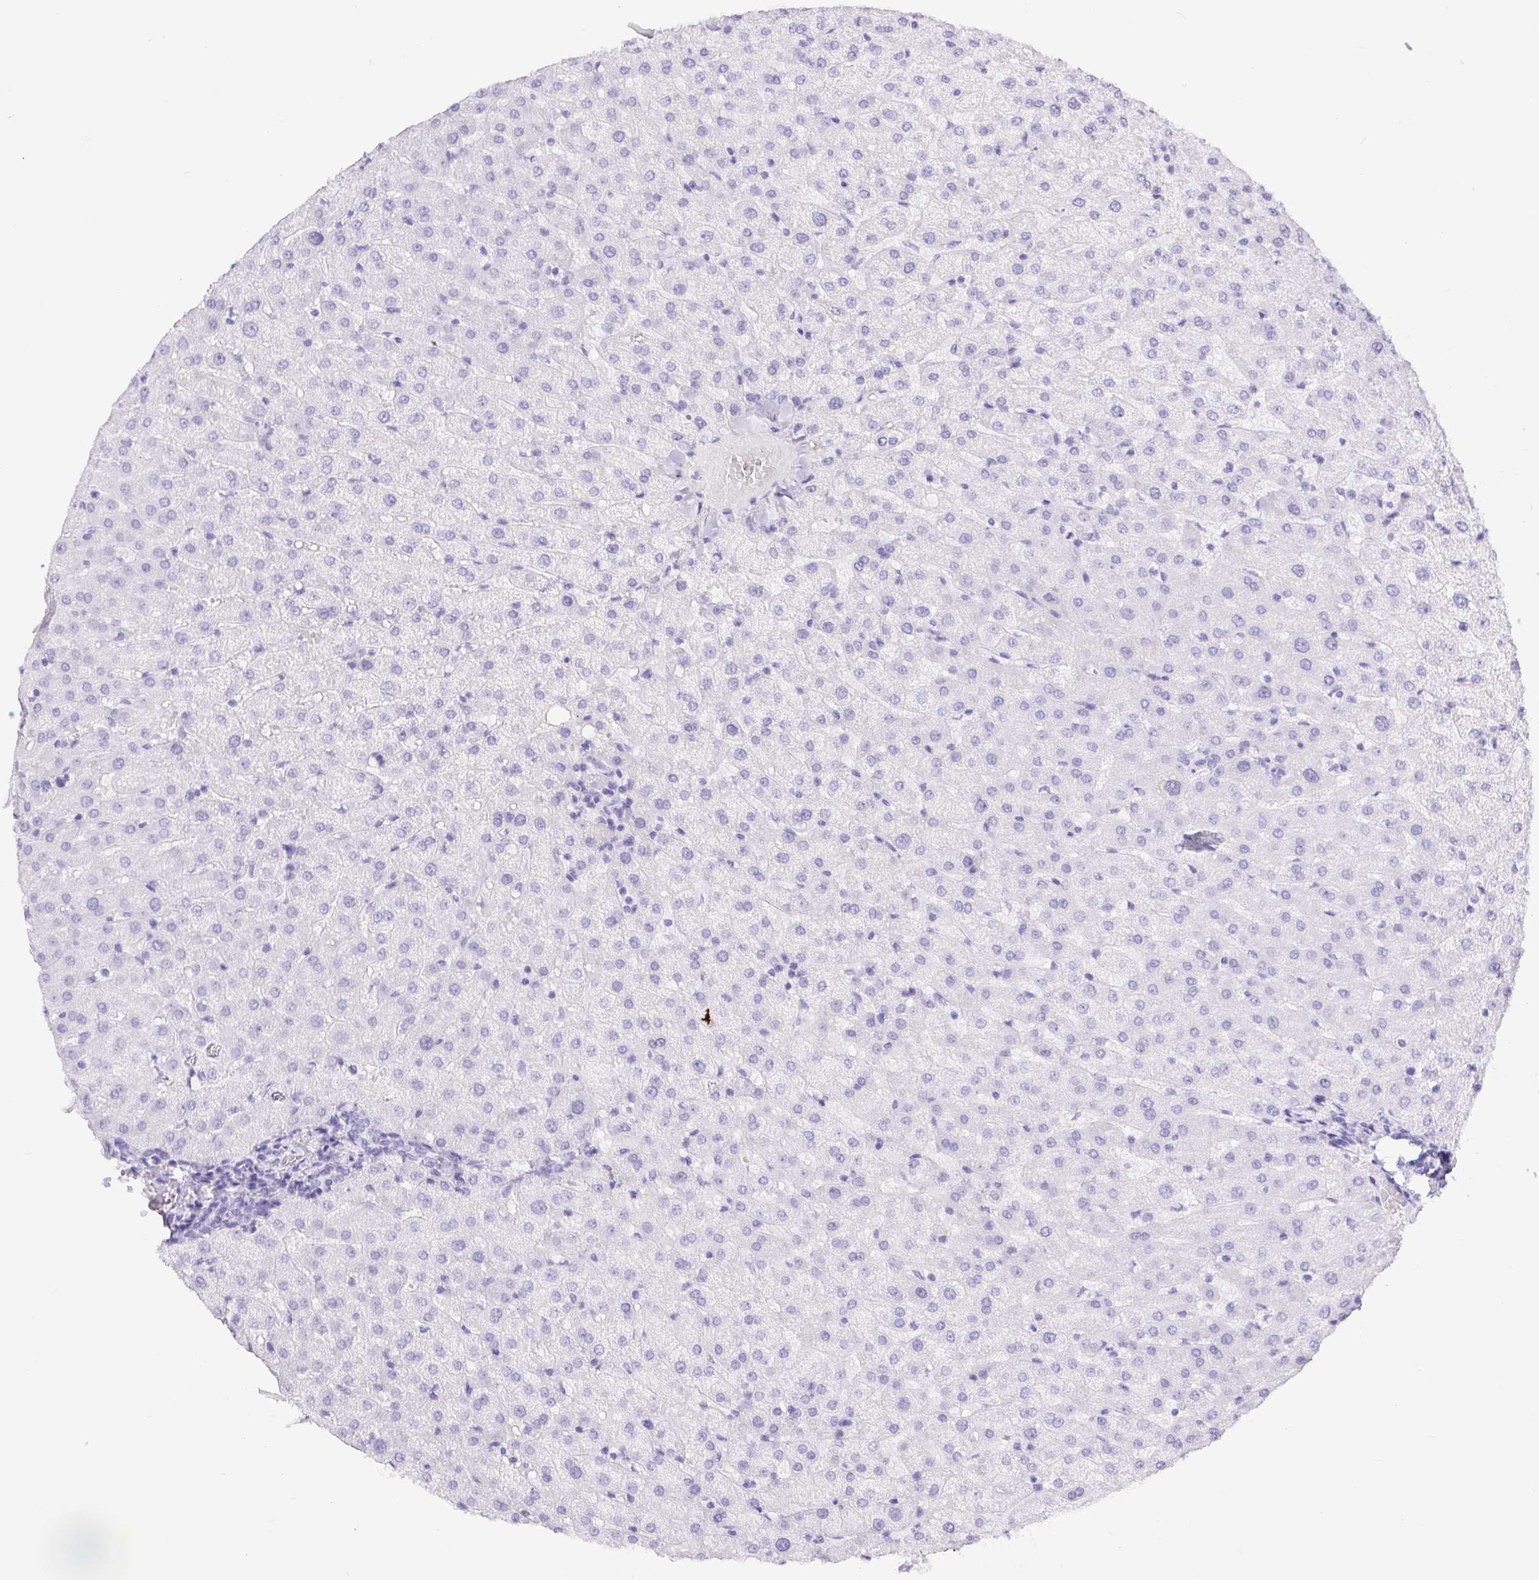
{"staining": {"intensity": "negative", "quantity": "none", "location": "none"}, "tissue": "liver", "cell_type": "Cholangiocytes", "image_type": "normal", "snomed": [{"axis": "morphology", "description": "Normal tissue, NOS"}, {"axis": "topography", "description": "Liver"}], "caption": "Immunohistochemistry micrograph of unremarkable liver: human liver stained with DAB (3,3'-diaminobenzidine) demonstrates no significant protein expression in cholangiocytes.", "gene": "ERP27", "patient": {"sex": "female", "age": 50}}